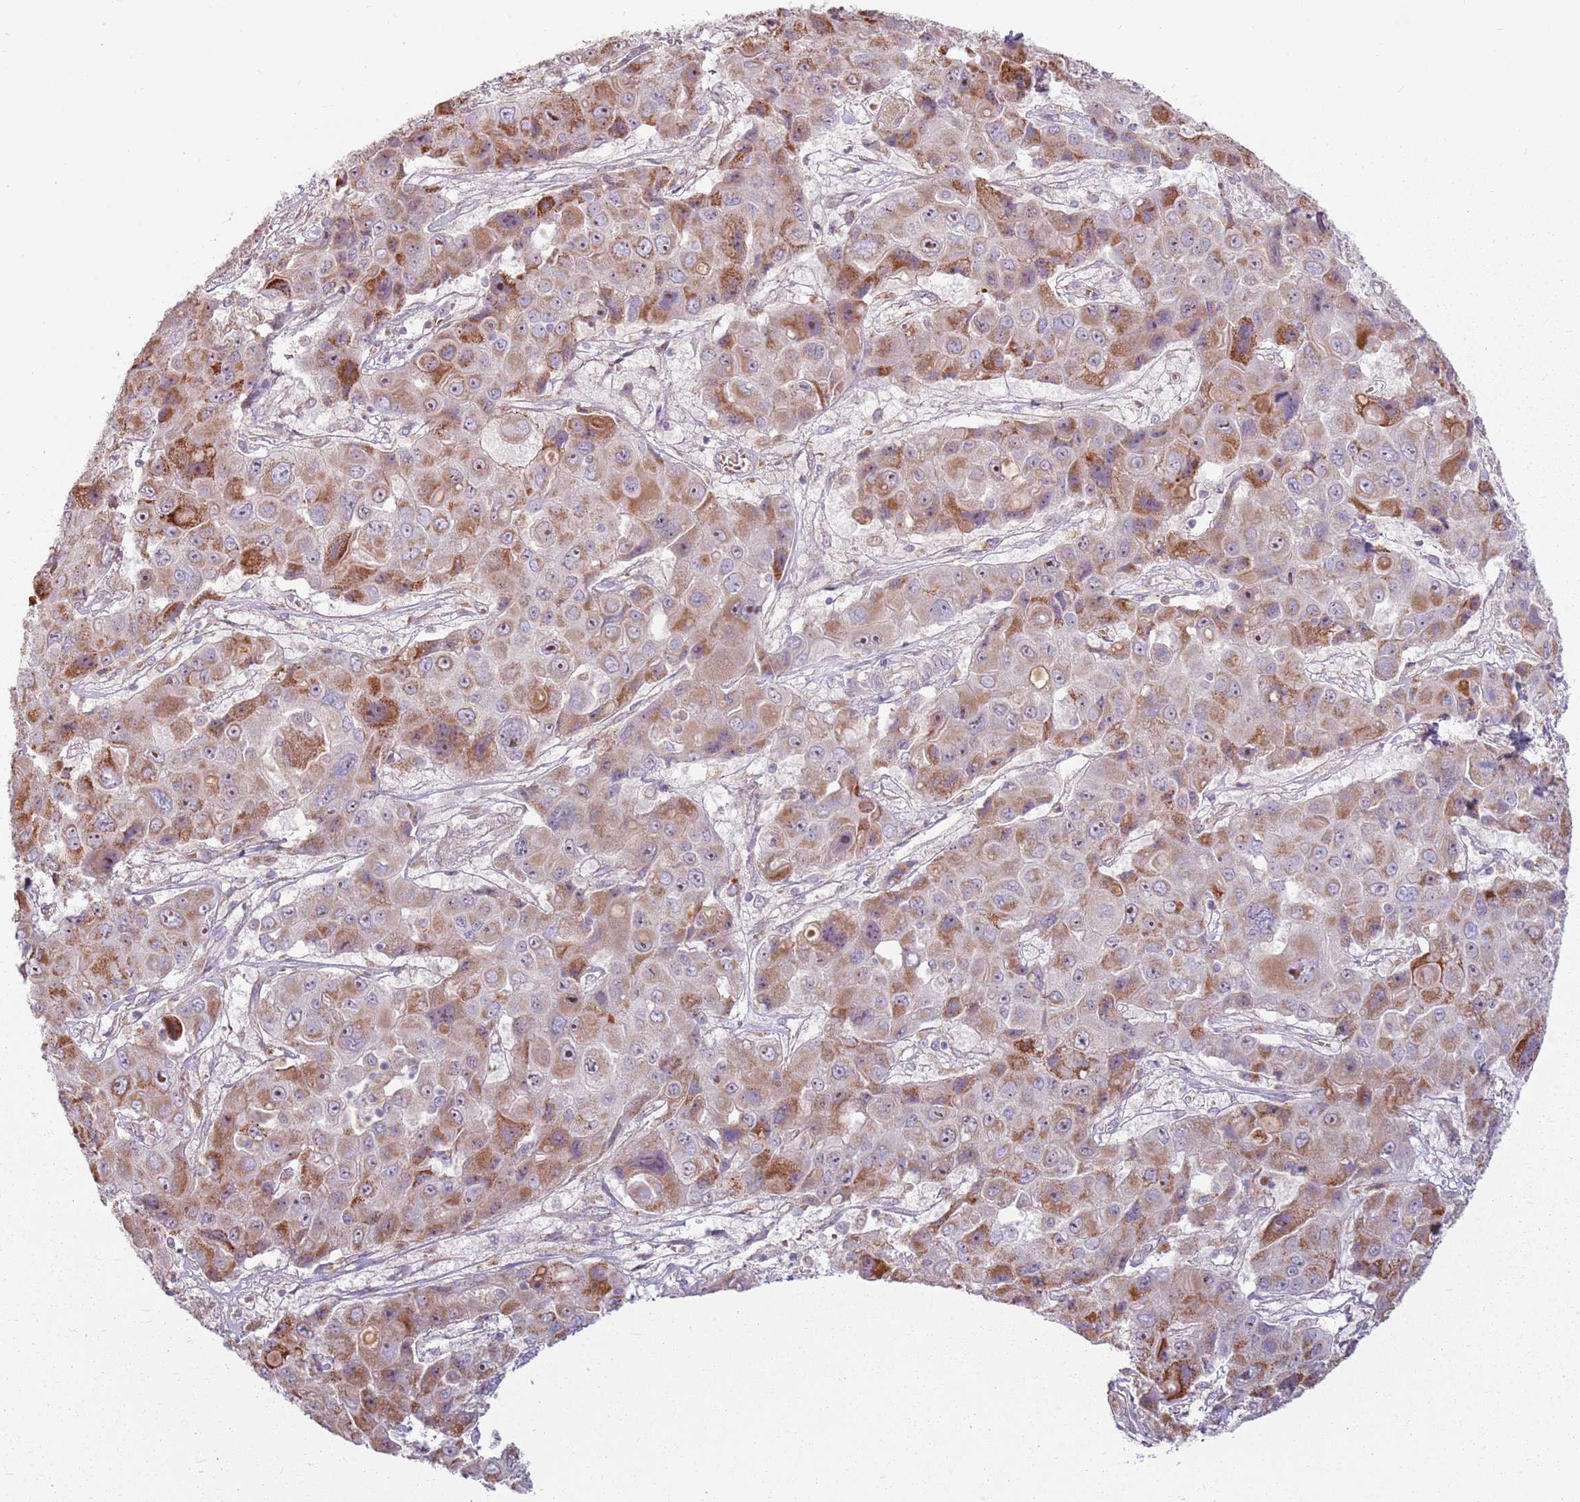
{"staining": {"intensity": "moderate", "quantity": ">75%", "location": "cytoplasmic/membranous"}, "tissue": "liver cancer", "cell_type": "Tumor cells", "image_type": "cancer", "snomed": [{"axis": "morphology", "description": "Cholangiocarcinoma"}, {"axis": "topography", "description": "Liver"}], "caption": "Brown immunohistochemical staining in human liver cancer (cholangiocarcinoma) exhibits moderate cytoplasmic/membranous staining in about >75% of tumor cells. Nuclei are stained in blue.", "gene": "ZNF530", "patient": {"sex": "male", "age": 67}}